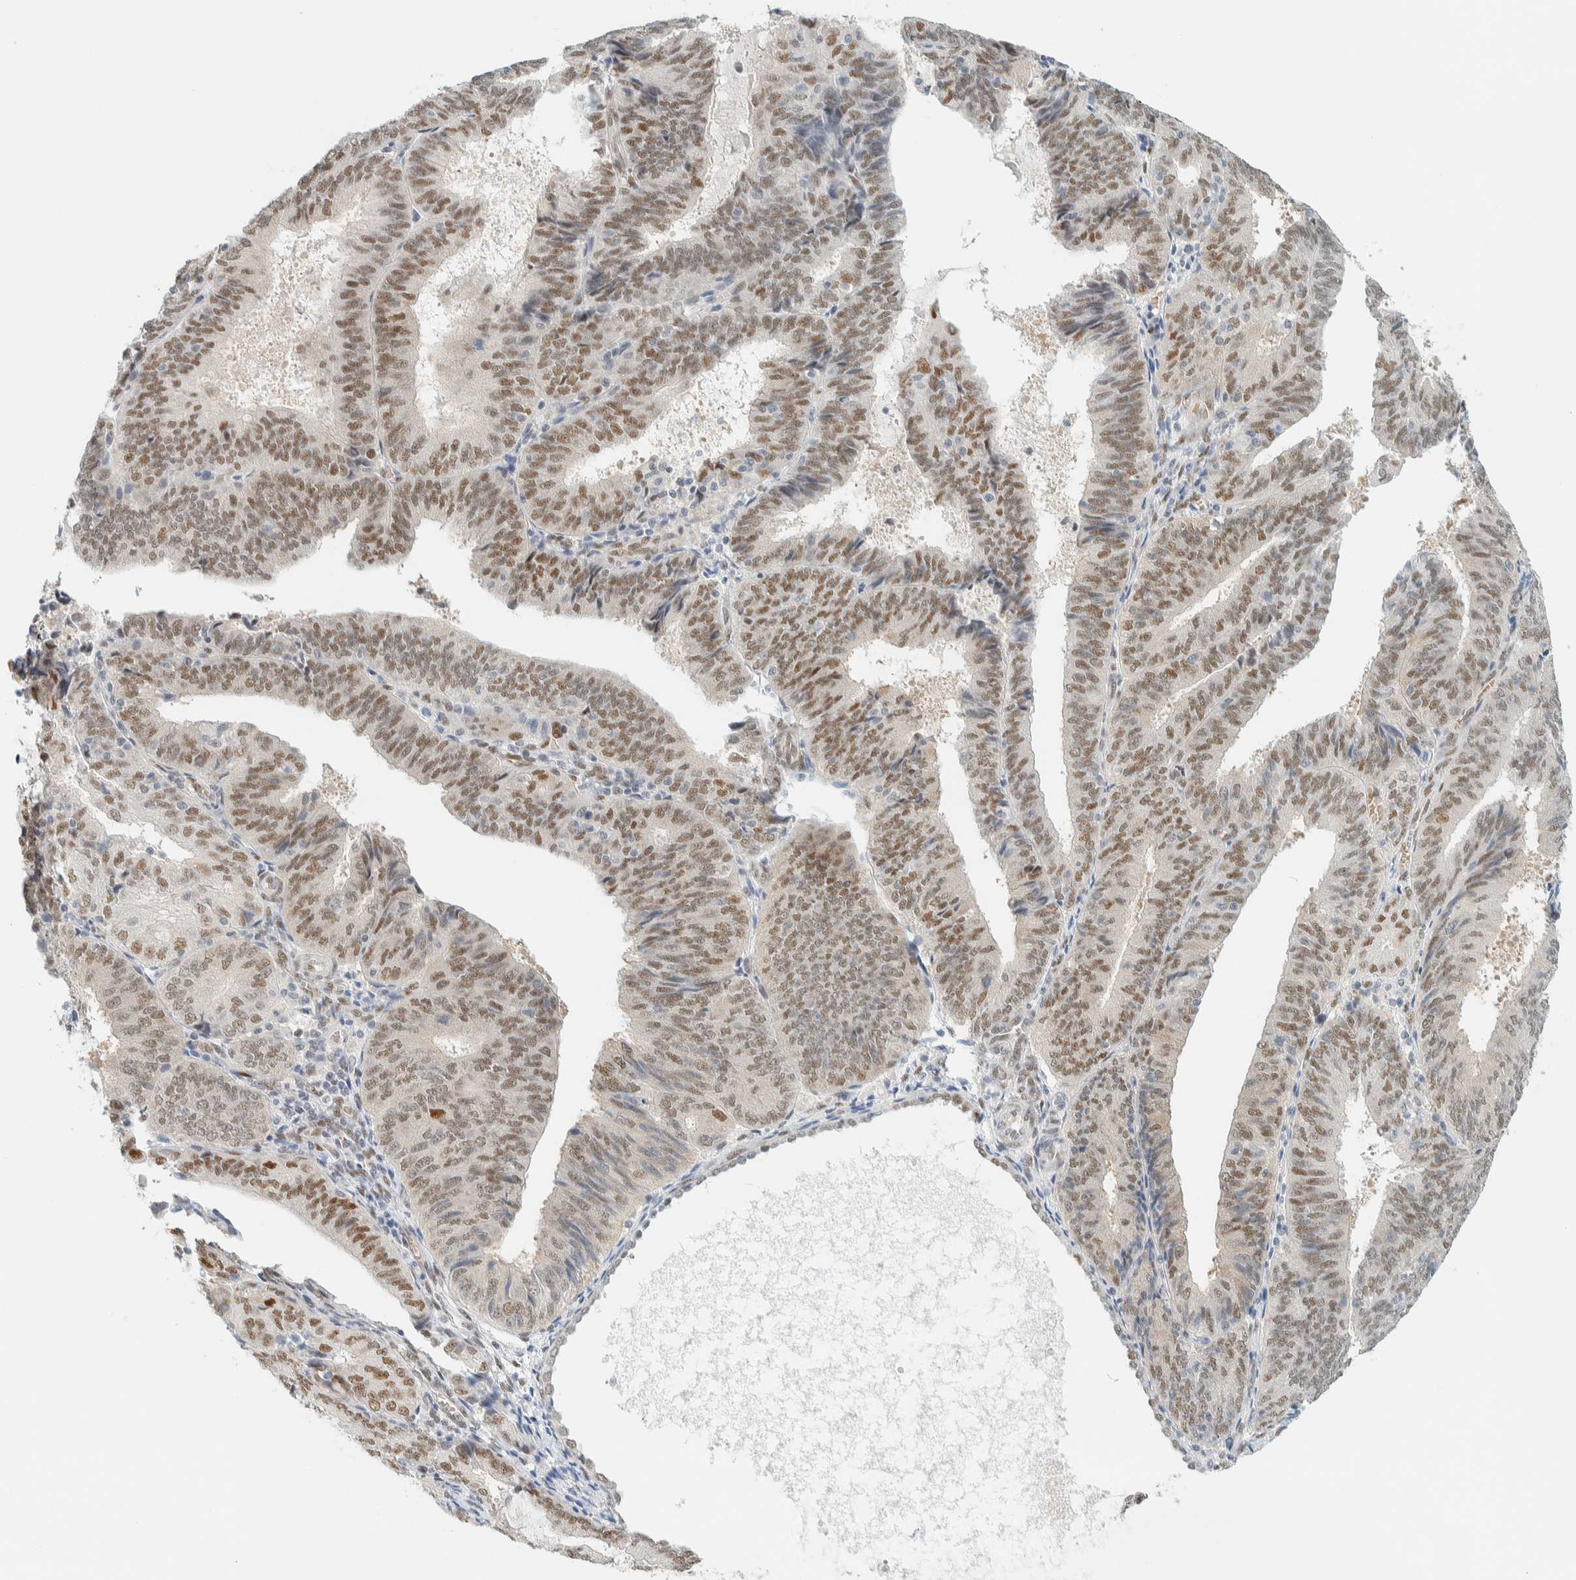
{"staining": {"intensity": "moderate", "quantity": "25%-75%", "location": "nuclear"}, "tissue": "endometrial cancer", "cell_type": "Tumor cells", "image_type": "cancer", "snomed": [{"axis": "morphology", "description": "Adenocarcinoma, NOS"}, {"axis": "topography", "description": "Endometrium"}], "caption": "Endometrial cancer stained for a protein demonstrates moderate nuclear positivity in tumor cells. (brown staining indicates protein expression, while blue staining denotes nuclei).", "gene": "ZNF683", "patient": {"sex": "female", "age": 81}}